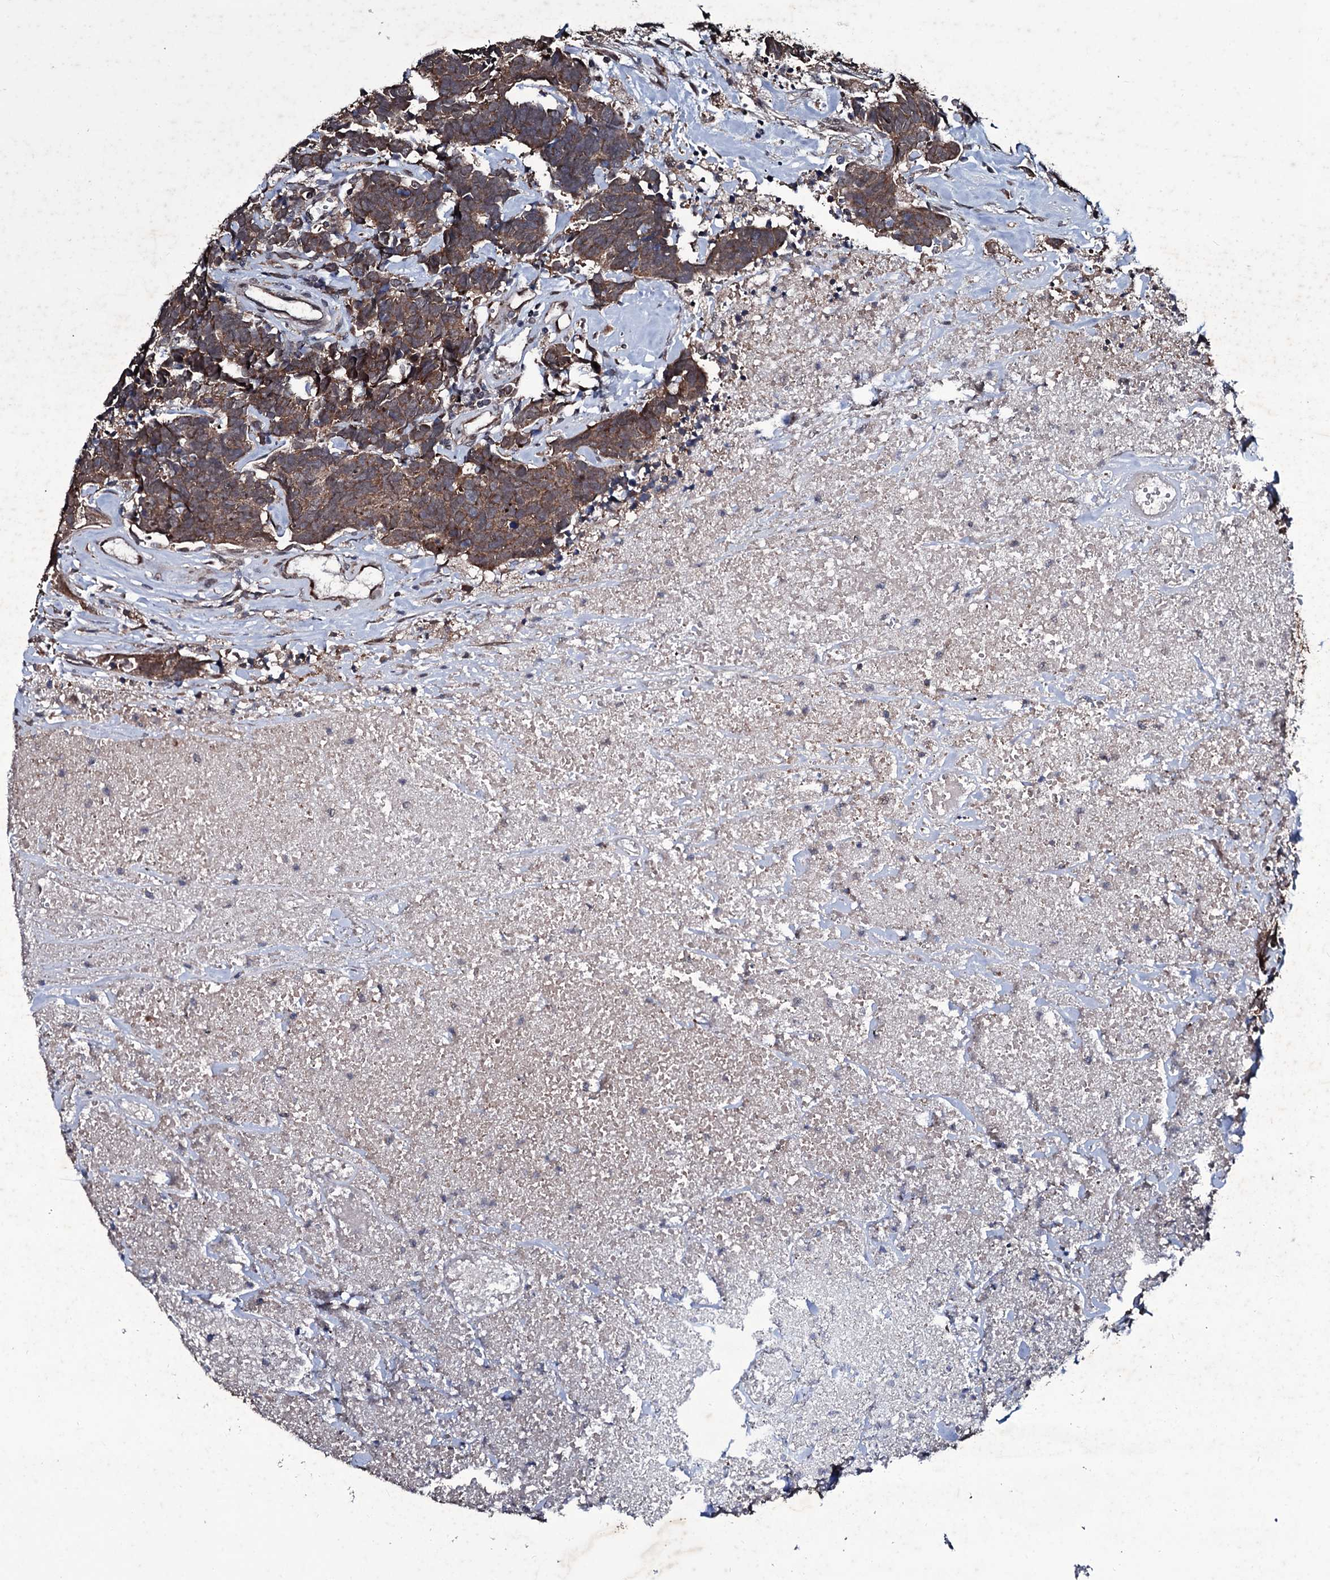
{"staining": {"intensity": "moderate", "quantity": ">75%", "location": "cytoplasmic/membranous"}, "tissue": "carcinoid", "cell_type": "Tumor cells", "image_type": "cancer", "snomed": [{"axis": "morphology", "description": "Carcinoma, NOS"}, {"axis": "morphology", "description": "Carcinoid, malignant, NOS"}, {"axis": "topography", "description": "Urinary bladder"}], "caption": "Carcinoid stained with DAB (3,3'-diaminobenzidine) IHC displays medium levels of moderate cytoplasmic/membranous staining in about >75% of tumor cells. (DAB (3,3'-diaminobenzidine) IHC, brown staining for protein, blue staining for nuclei).", "gene": "MRPS31", "patient": {"sex": "male", "age": 57}}